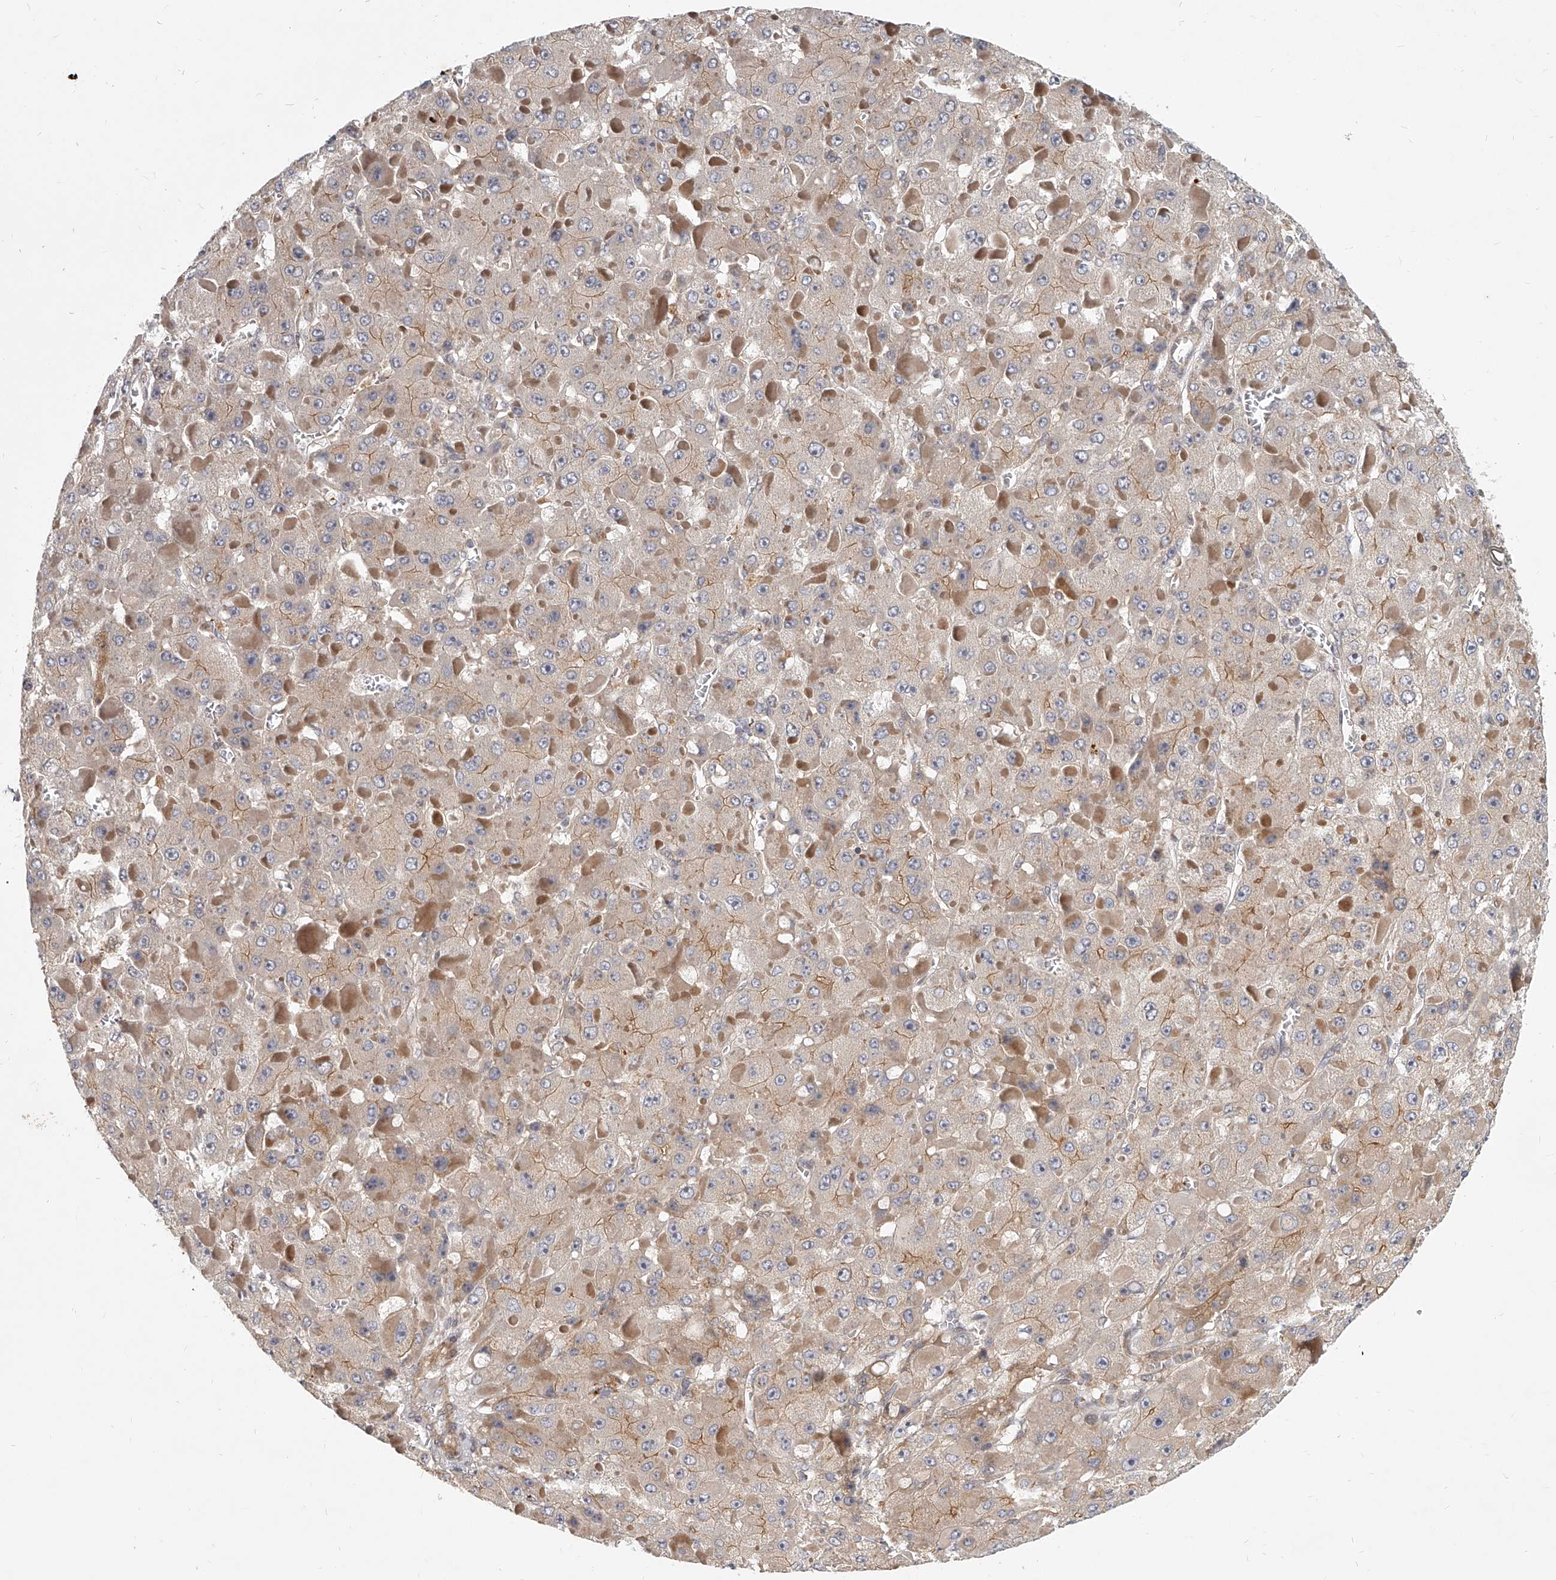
{"staining": {"intensity": "weak", "quantity": ">75%", "location": "cytoplasmic/membranous"}, "tissue": "liver cancer", "cell_type": "Tumor cells", "image_type": "cancer", "snomed": [{"axis": "morphology", "description": "Carcinoma, Hepatocellular, NOS"}, {"axis": "topography", "description": "Liver"}], "caption": "Liver hepatocellular carcinoma stained with a protein marker displays weak staining in tumor cells.", "gene": "SLC37A1", "patient": {"sex": "female", "age": 73}}